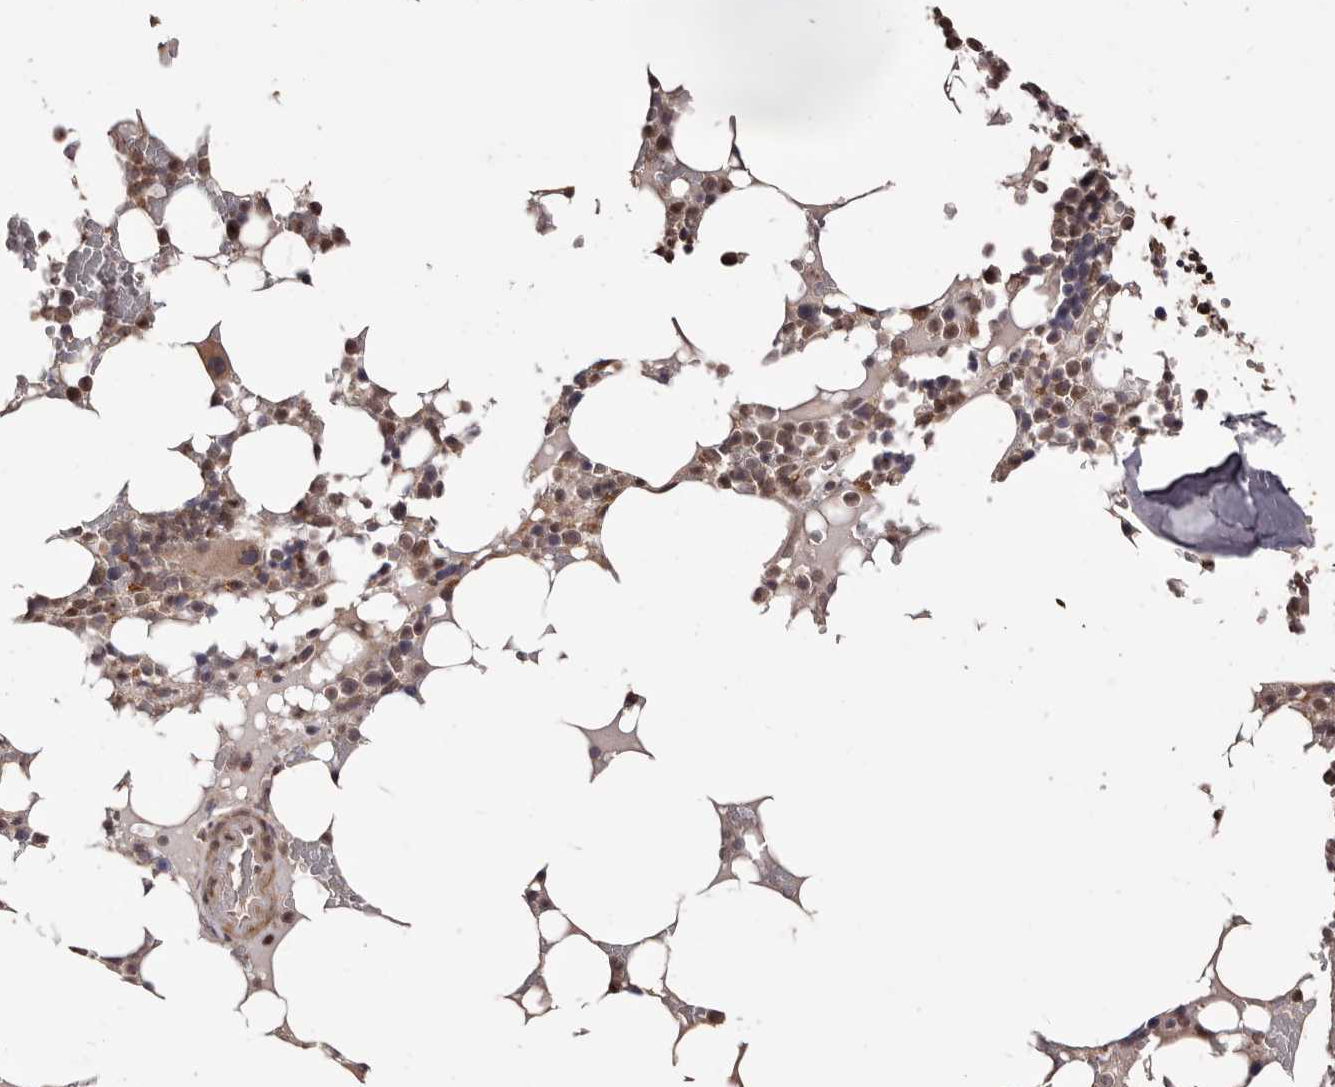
{"staining": {"intensity": "moderate", "quantity": "25%-75%", "location": "cytoplasmic/membranous"}, "tissue": "bone marrow", "cell_type": "Hematopoietic cells", "image_type": "normal", "snomed": [{"axis": "morphology", "description": "Normal tissue, NOS"}, {"axis": "topography", "description": "Bone marrow"}], "caption": "This micrograph demonstrates unremarkable bone marrow stained with IHC to label a protein in brown. The cytoplasmic/membranous of hematopoietic cells show moderate positivity for the protein. Nuclei are counter-stained blue.", "gene": "ZCCHC7", "patient": {"sex": "male", "age": 58}}